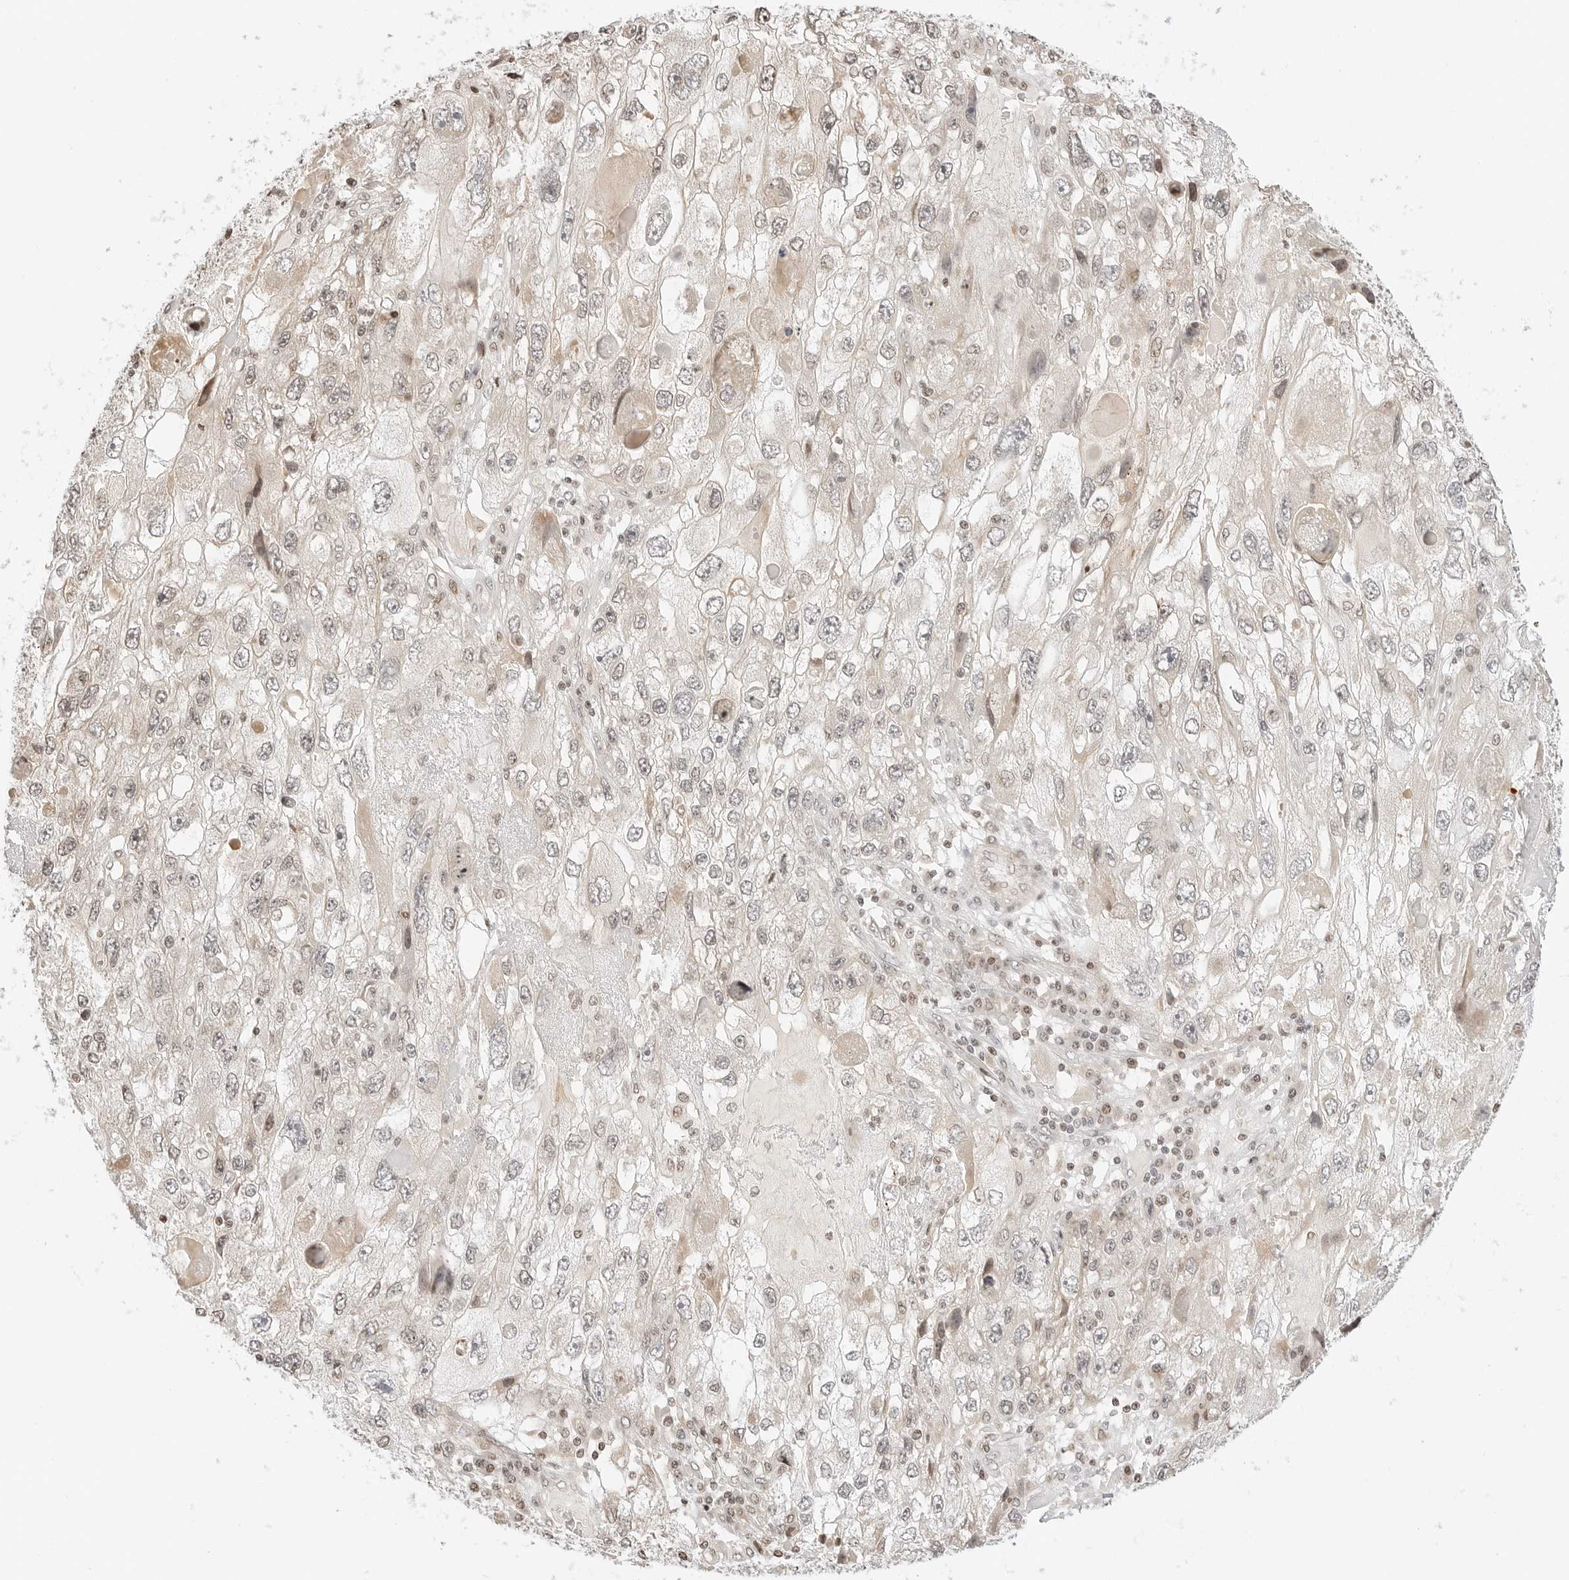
{"staining": {"intensity": "weak", "quantity": "<25%", "location": "nuclear"}, "tissue": "endometrial cancer", "cell_type": "Tumor cells", "image_type": "cancer", "snomed": [{"axis": "morphology", "description": "Adenocarcinoma, NOS"}, {"axis": "topography", "description": "Endometrium"}], "caption": "An image of endometrial cancer stained for a protein shows no brown staining in tumor cells.", "gene": "RPS6KL1", "patient": {"sex": "female", "age": 49}}